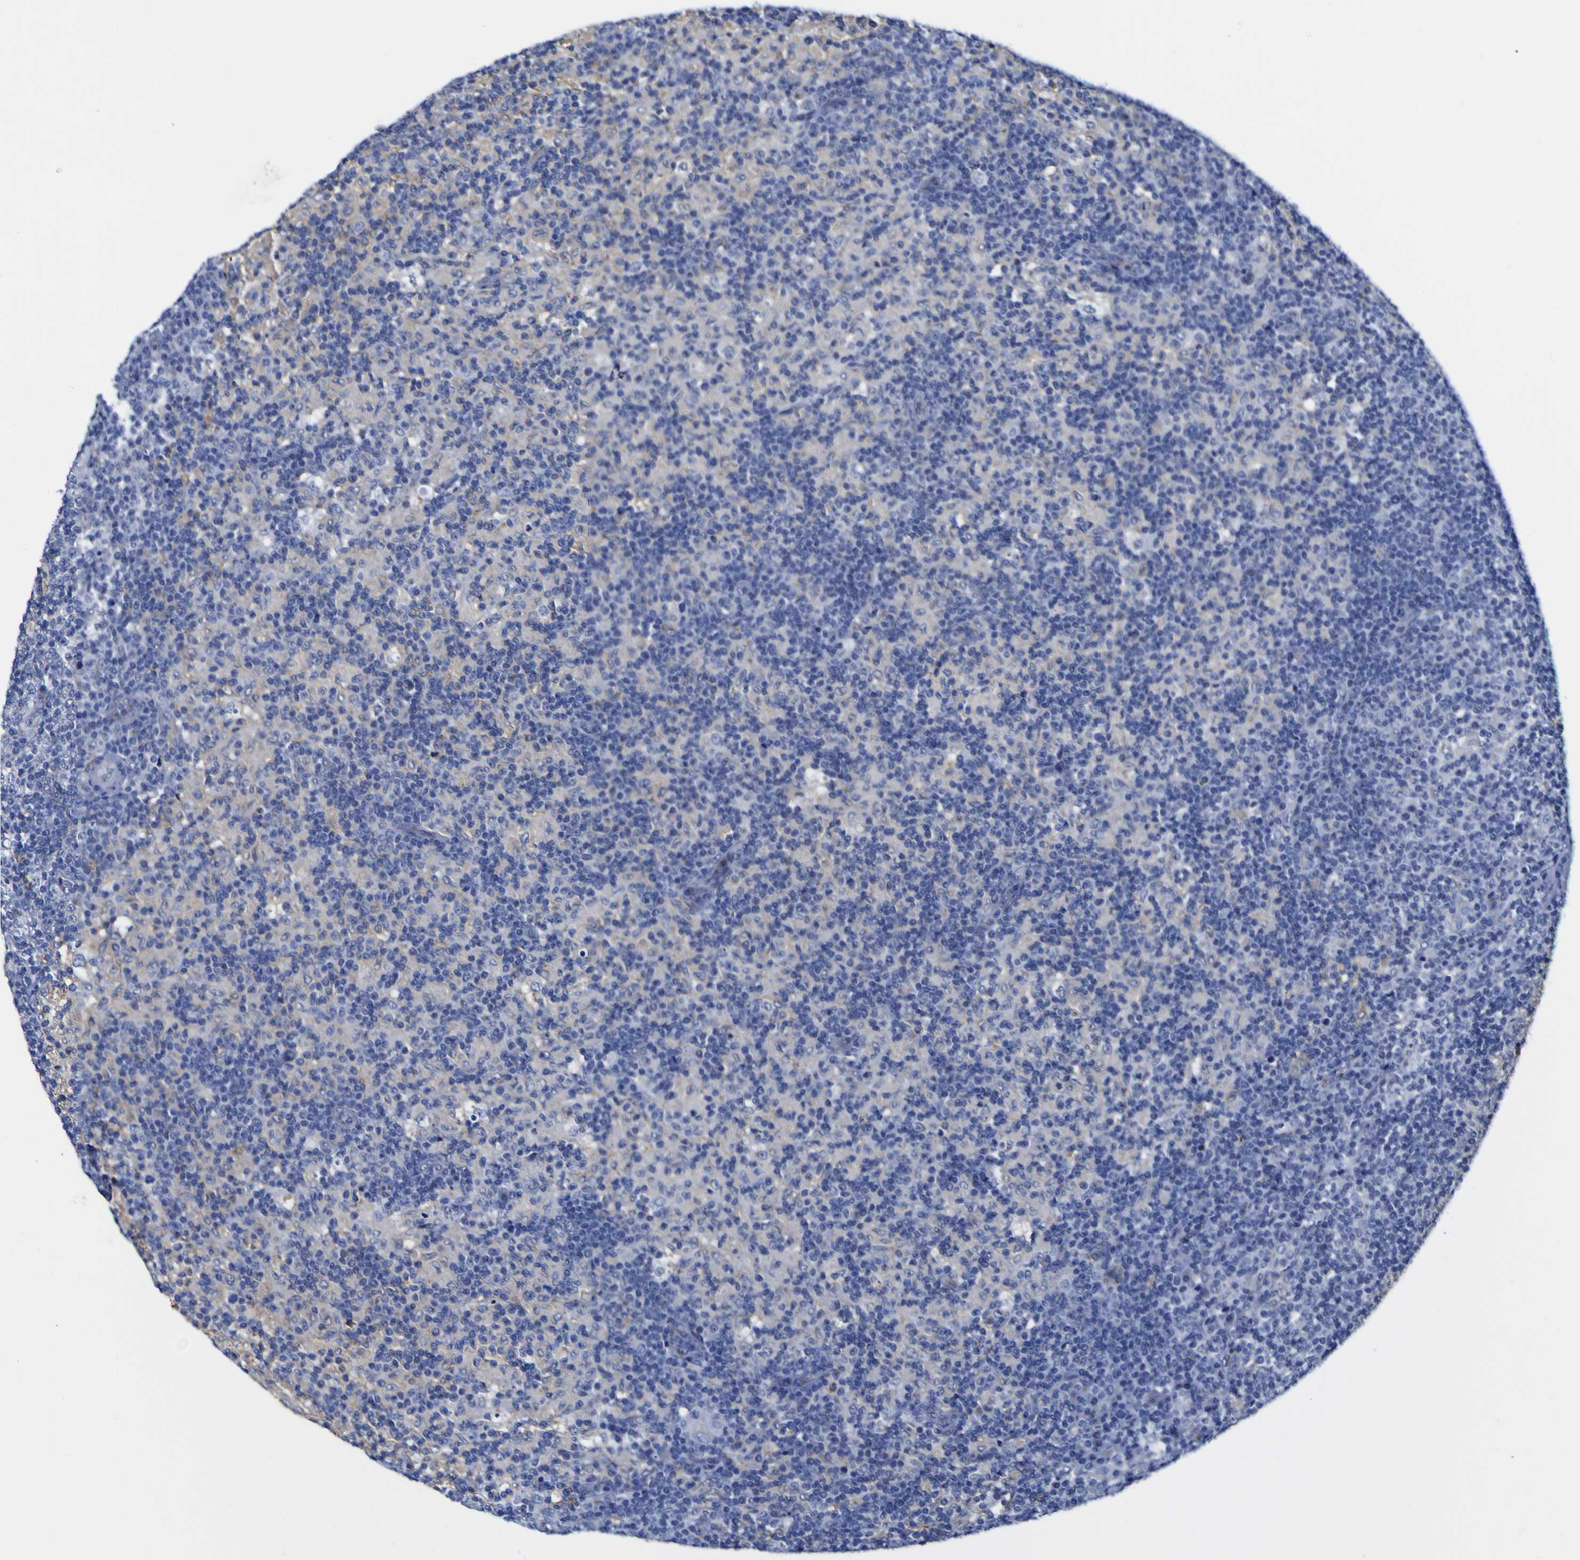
{"staining": {"intensity": "weak", "quantity": "<25%", "location": "cytoplasmic/membranous"}, "tissue": "lymph node", "cell_type": "Germinal center cells", "image_type": "normal", "snomed": [{"axis": "morphology", "description": "Normal tissue, NOS"}, {"axis": "morphology", "description": "Inflammation, NOS"}, {"axis": "topography", "description": "Lymph node"}], "caption": "This is a image of immunohistochemistry (IHC) staining of unremarkable lymph node, which shows no positivity in germinal center cells.", "gene": "GOLM1", "patient": {"sex": "male", "age": 55}}